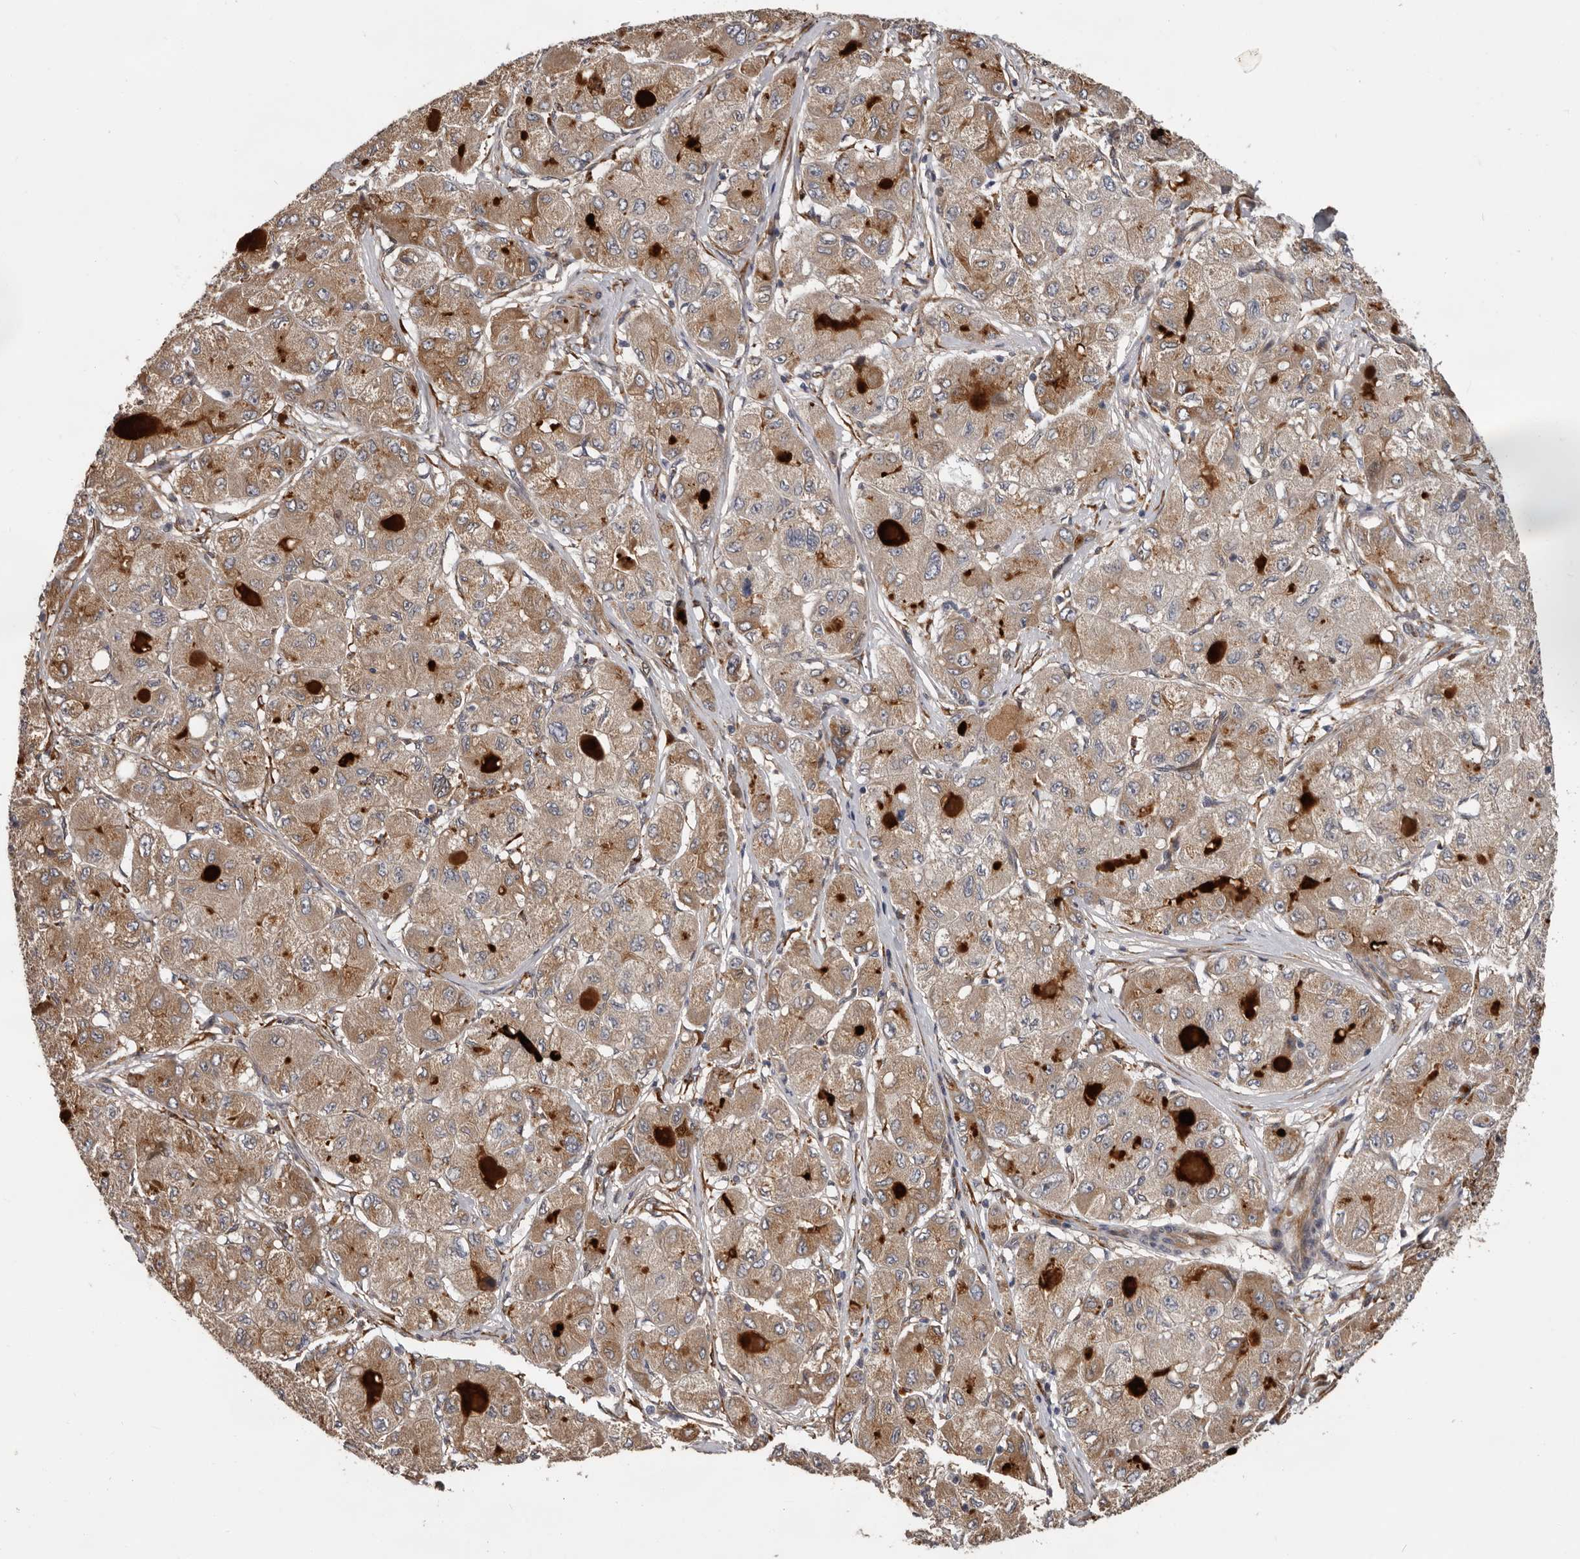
{"staining": {"intensity": "moderate", "quantity": ">75%", "location": "cytoplasmic/membranous"}, "tissue": "liver cancer", "cell_type": "Tumor cells", "image_type": "cancer", "snomed": [{"axis": "morphology", "description": "Carcinoma, Hepatocellular, NOS"}, {"axis": "topography", "description": "Liver"}], "caption": "Human liver hepatocellular carcinoma stained with a protein marker demonstrates moderate staining in tumor cells.", "gene": "MTF1", "patient": {"sex": "male", "age": 80}}